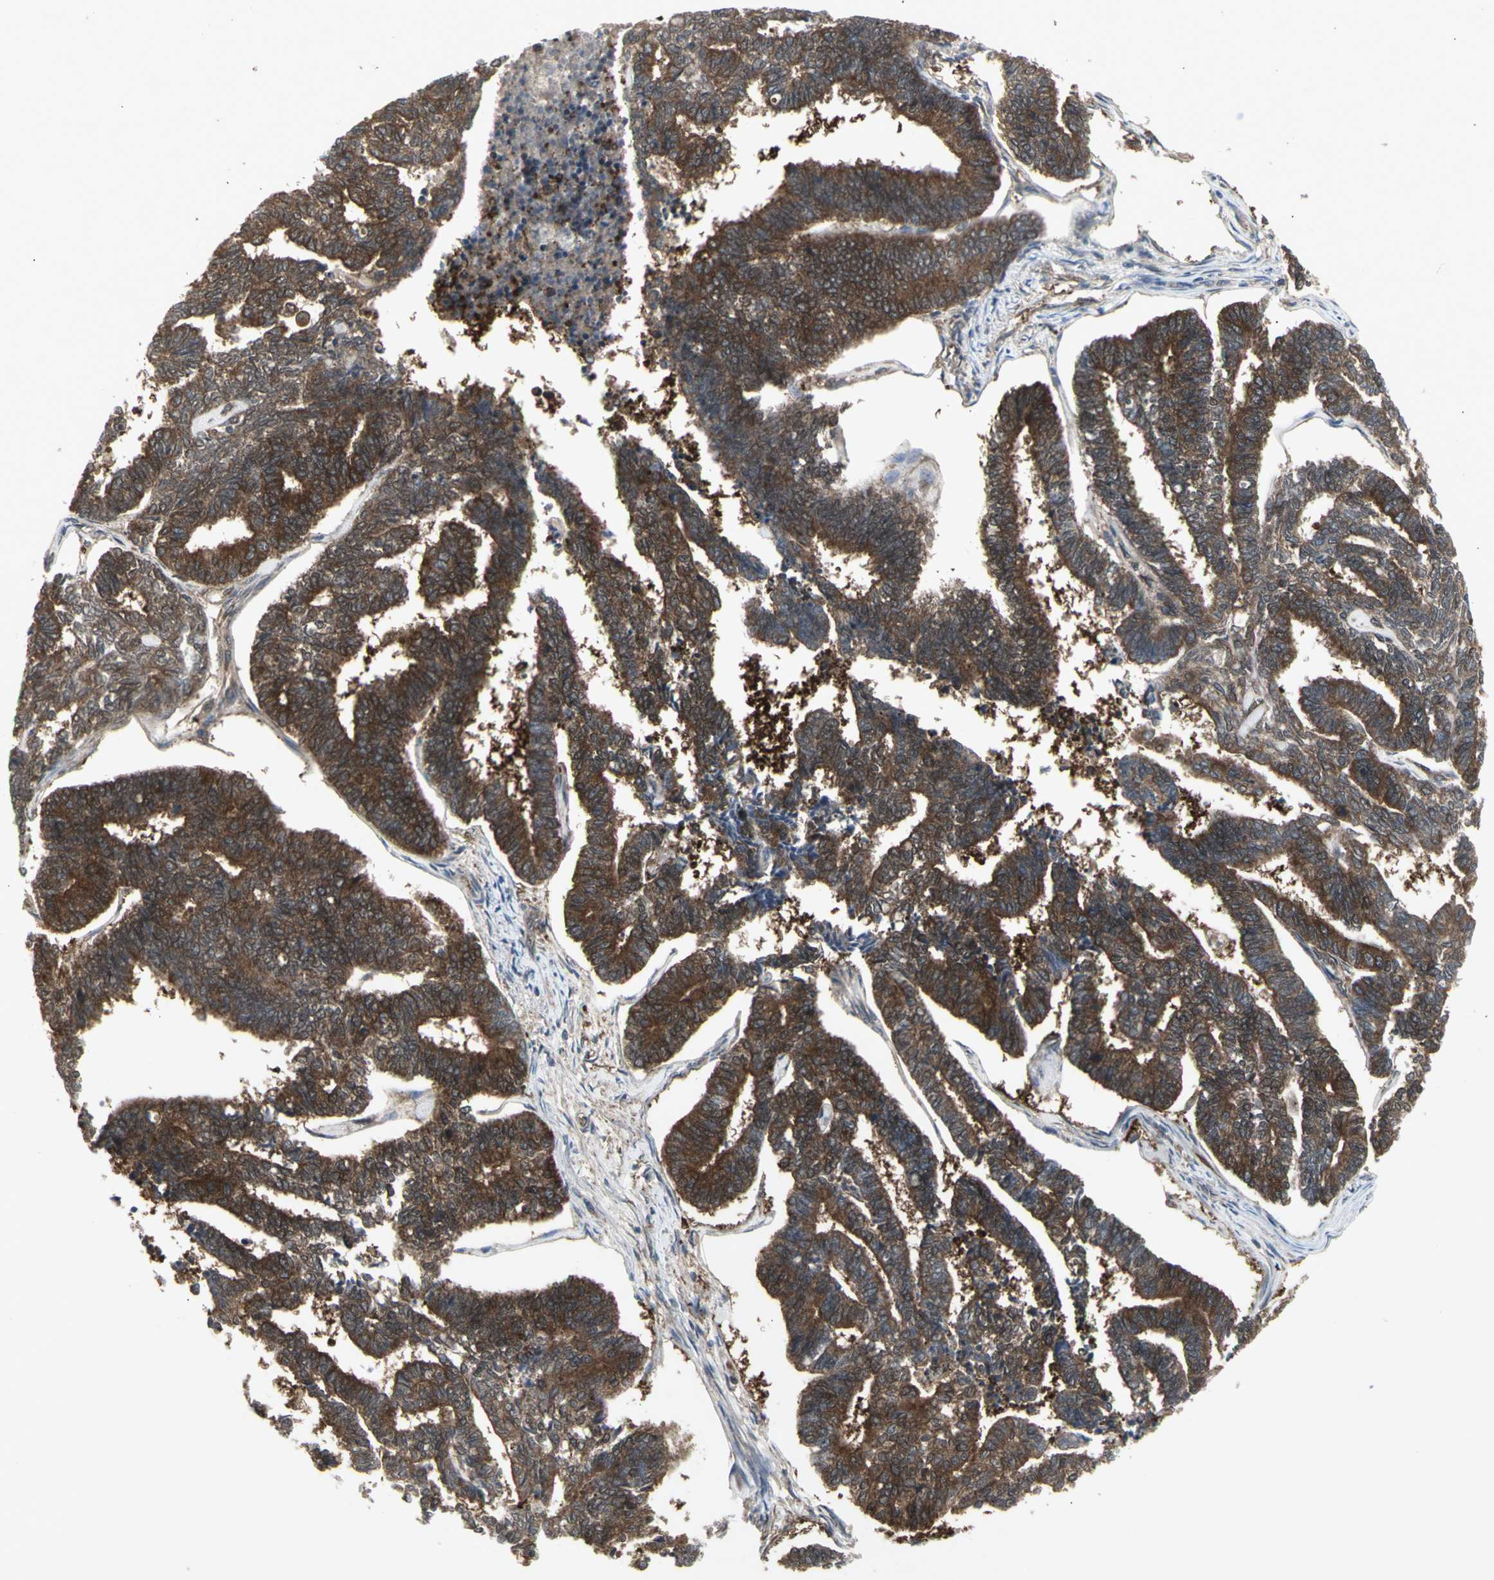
{"staining": {"intensity": "moderate", "quantity": ">75%", "location": "cytoplasmic/membranous"}, "tissue": "endometrial cancer", "cell_type": "Tumor cells", "image_type": "cancer", "snomed": [{"axis": "morphology", "description": "Adenocarcinoma, NOS"}, {"axis": "topography", "description": "Endometrium"}], "caption": "Immunohistochemical staining of endometrial adenocarcinoma exhibits moderate cytoplasmic/membranous protein expression in about >75% of tumor cells.", "gene": "CHURC1-FNTB", "patient": {"sex": "female", "age": 70}}